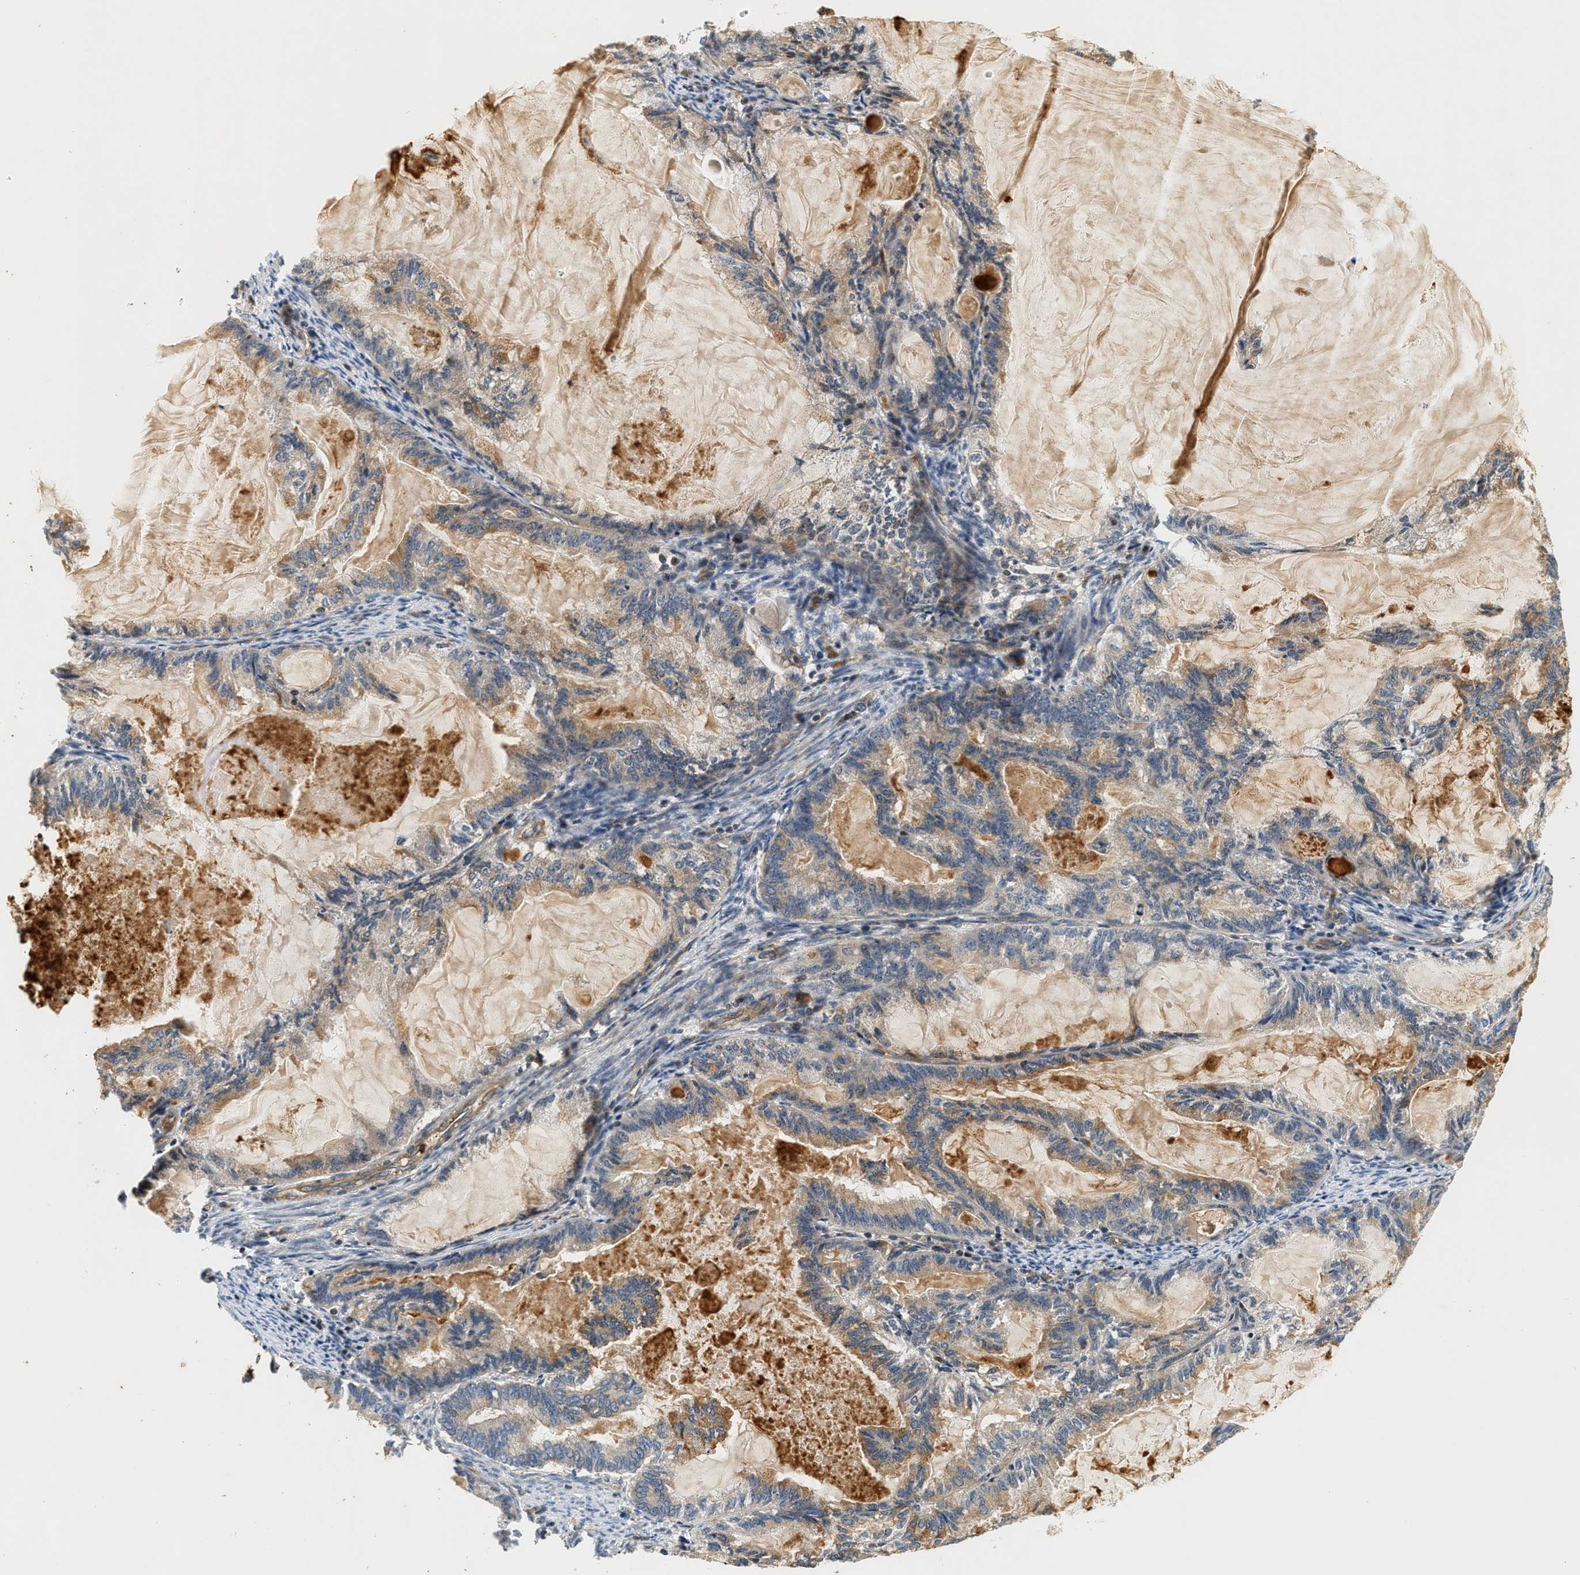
{"staining": {"intensity": "weak", "quantity": "25%-75%", "location": "cytoplasmic/membranous"}, "tissue": "endometrial cancer", "cell_type": "Tumor cells", "image_type": "cancer", "snomed": [{"axis": "morphology", "description": "Adenocarcinoma, NOS"}, {"axis": "topography", "description": "Endometrium"}], "caption": "IHC (DAB (3,3'-diaminobenzidine)) staining of human endometrial cancer exhibits weak cytoplasmic/membranous protein expression in approximately 25%-75% of tumor cells.", "gene": "SAMD9", "patient": {"sex": "female", "age": 86}}